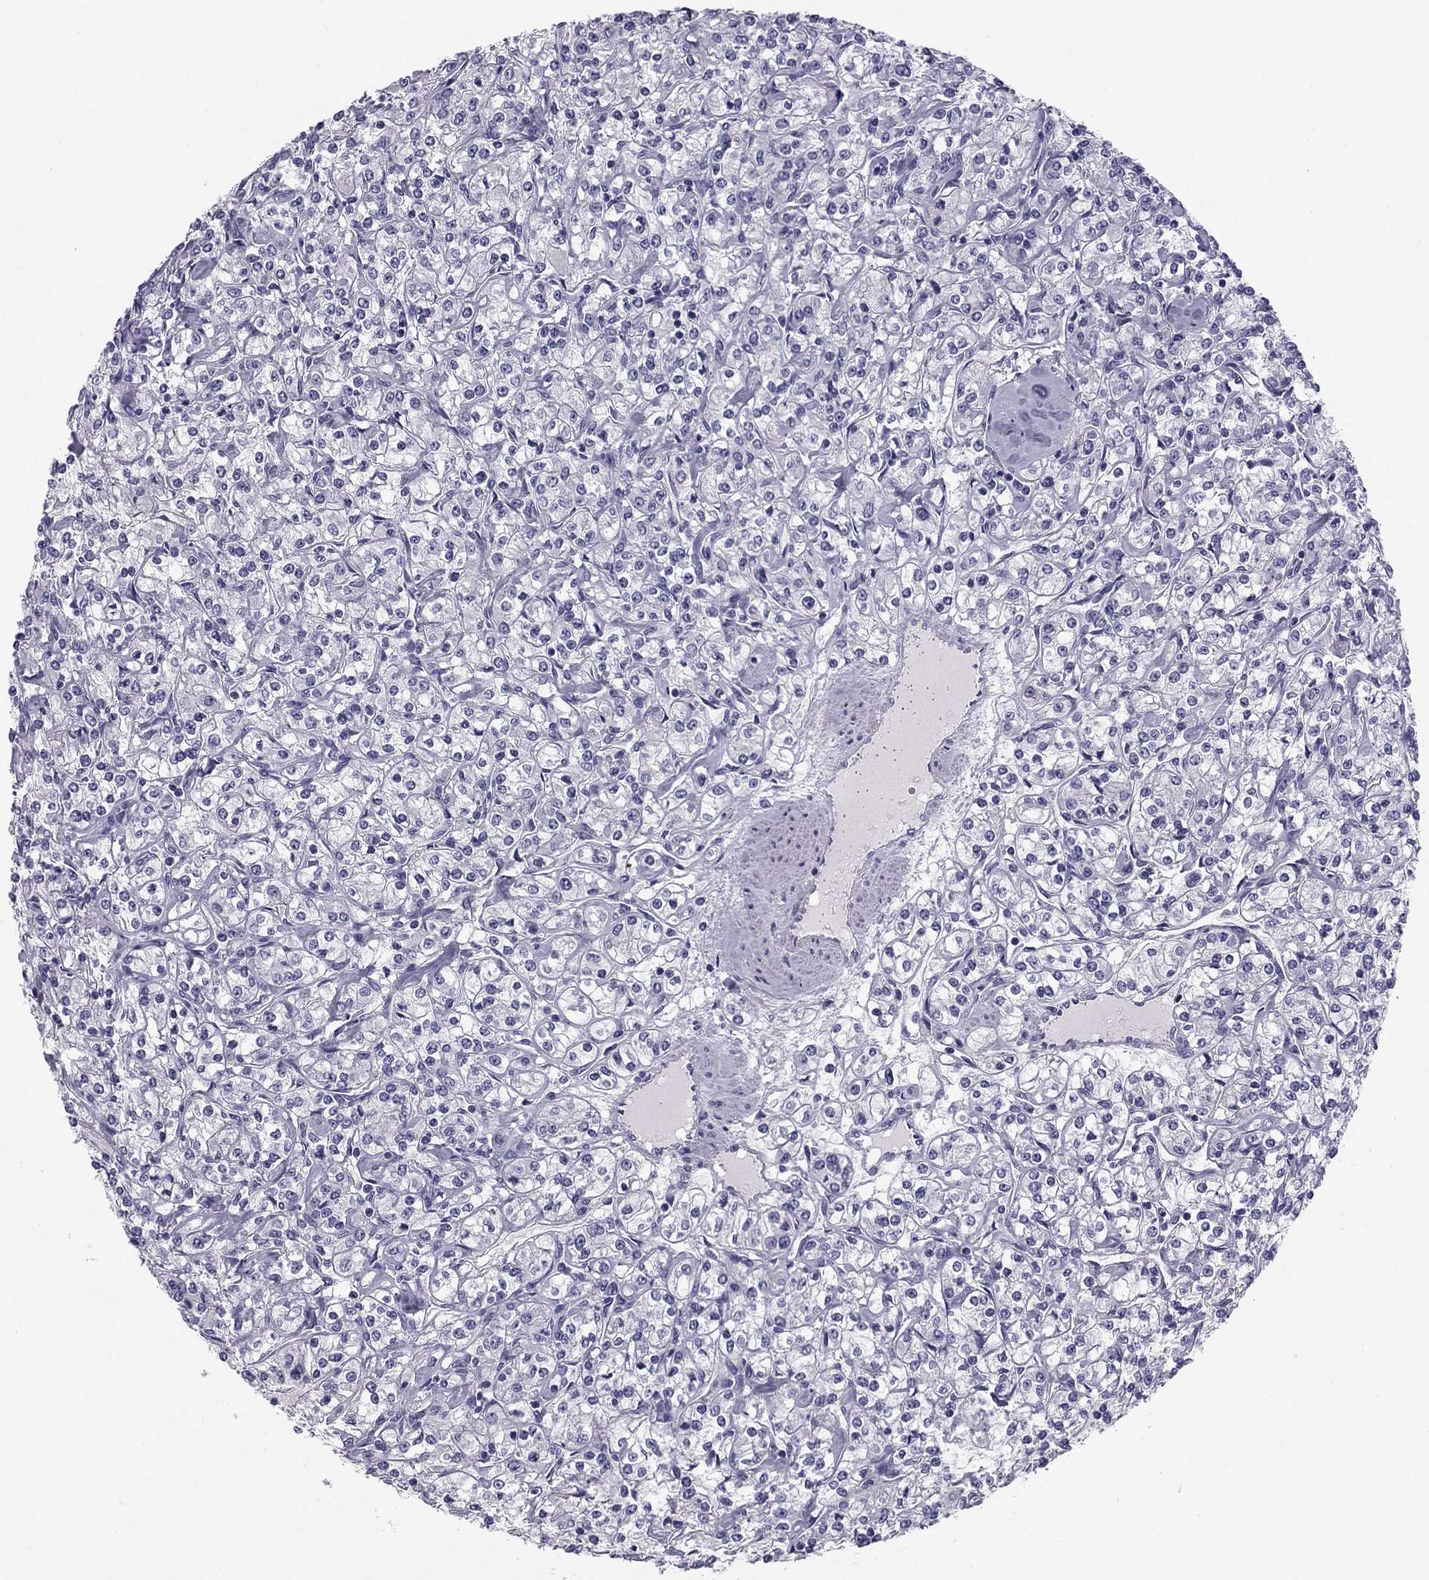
{"staining": {"intensity": "negative", "quantity": "none", "location": "none"}, "tissue": "renal cancer", "cell_type": "Tumor cells", "image_type": "cancer", "snomed": [{"axis": "morphology", "description": "Adenocarcinoma, NOS"}, {"axis": "topography", "description": "Kidney"}], "caption": "An IHC image of adenocarcinoma (renal) is shown. There is no staining in tumor cells of adenocarcinoma (renal).", "gene": "FLNC", "patient": {"sex": "male", "age": 77}}